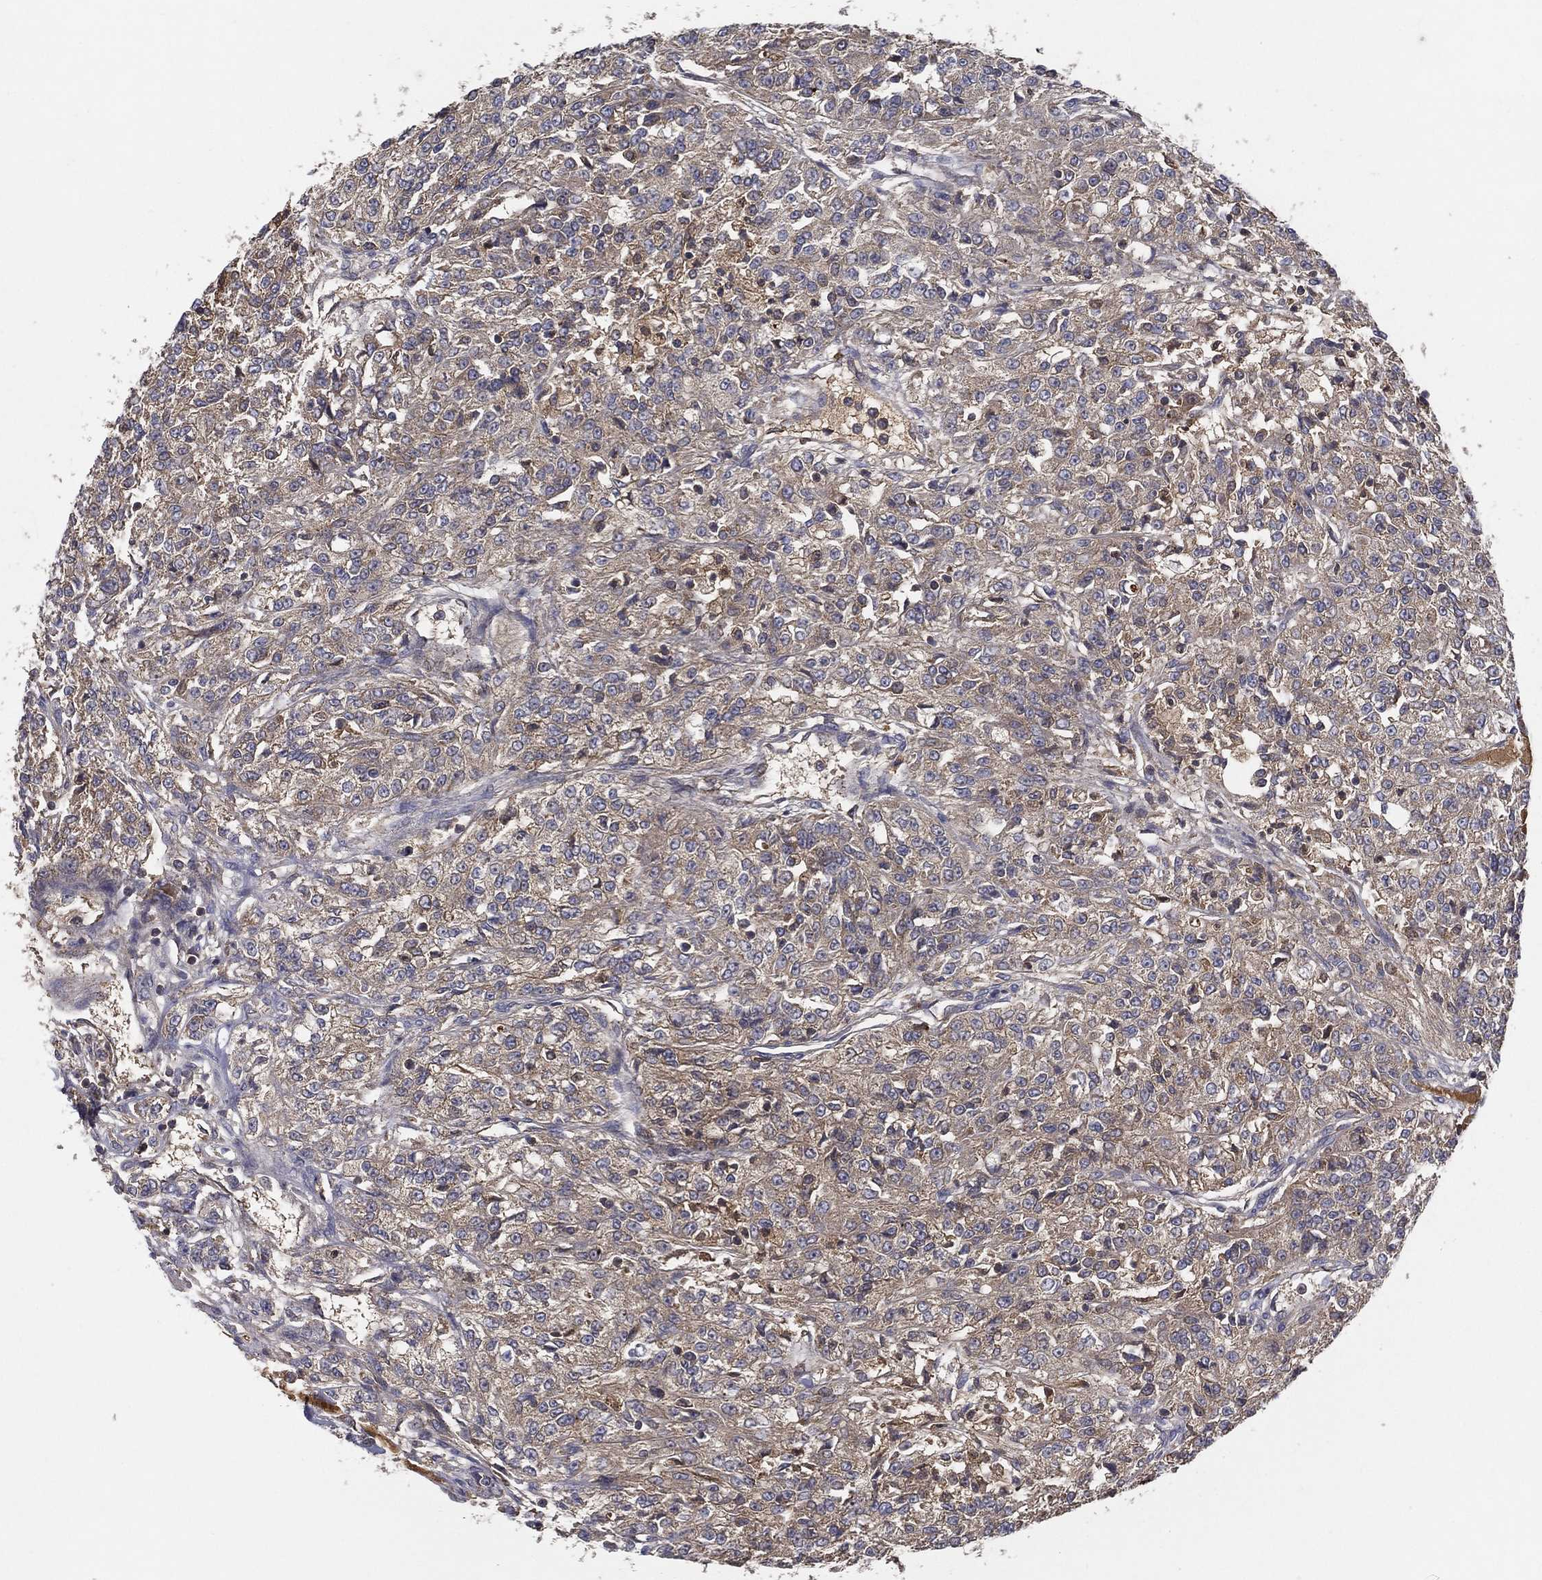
{"staining": {"intensity": "weak", "quantity": "<25%", "location": "cytoplasmic/membranous"}, "tissue": "renal cancer", "cell_type": "Tumor cells", "image_type": "cancer", "snomed": [{"axis": "morphology", "description": "Adenocarcinoma, NOS"}, {"axis": "topography", "description": "Kidney"}], "caption": "Tumor cells show no significant protein expression in adenocarcinoma (renal).", "gene": "MT-ND1", "patient": {"sex": "female", "age": 63}}